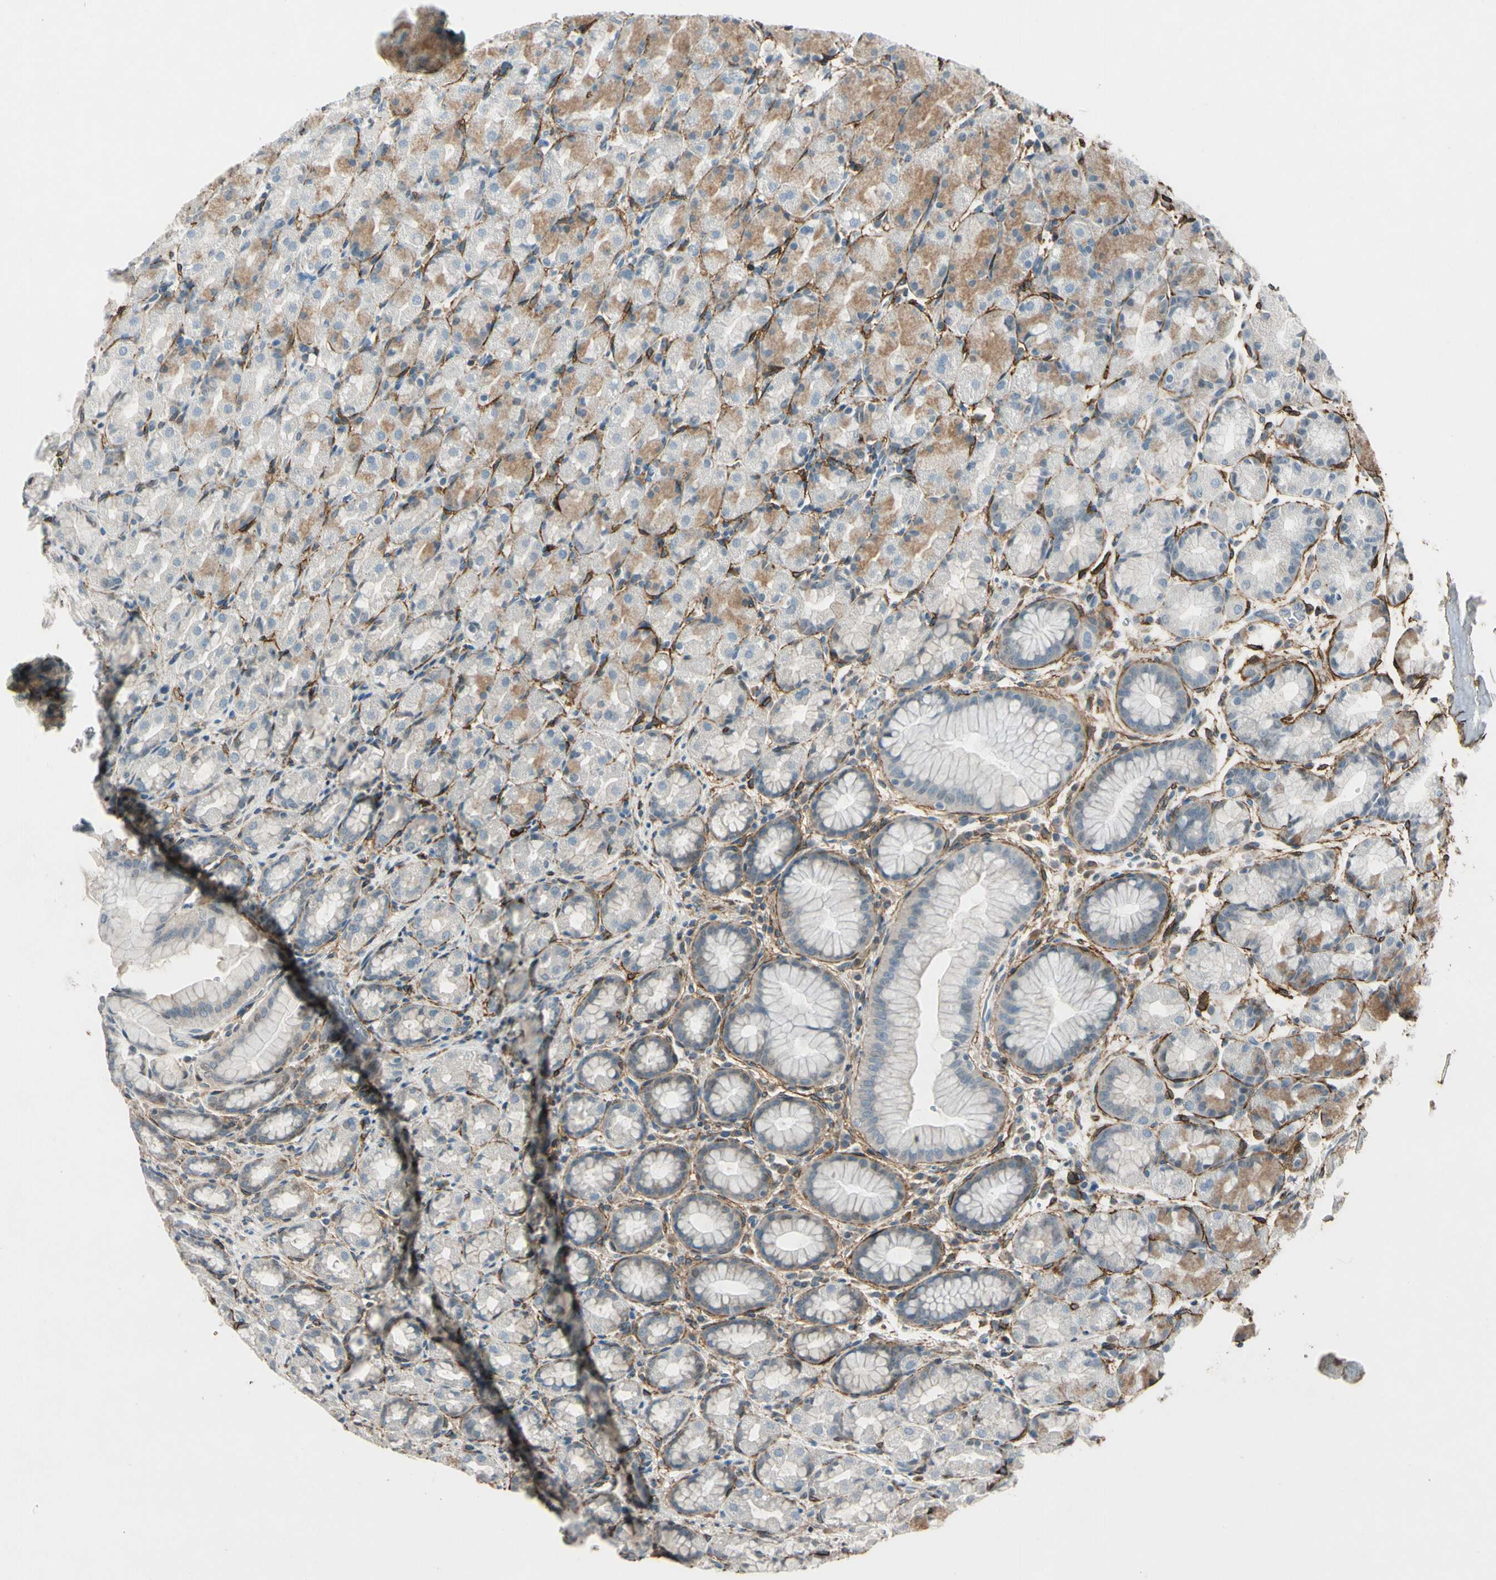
{"staining": {"intensity": "negative", "quantity": "none", "location": "none"}, "tissue": "stomach", "cell_type": "Glandular cells", "image_type": "normal", "snomed": [{"axis": "morphology", "description": "Normal tissue, NOS"}, {"axis": "topography", "description": "Stomach, upper"}], "caption": "The micrograph shows no staining of glandular cells in unremarkable stomach.", "gene": "PDPN", "patient": {"sex": "male", "age": 68}}